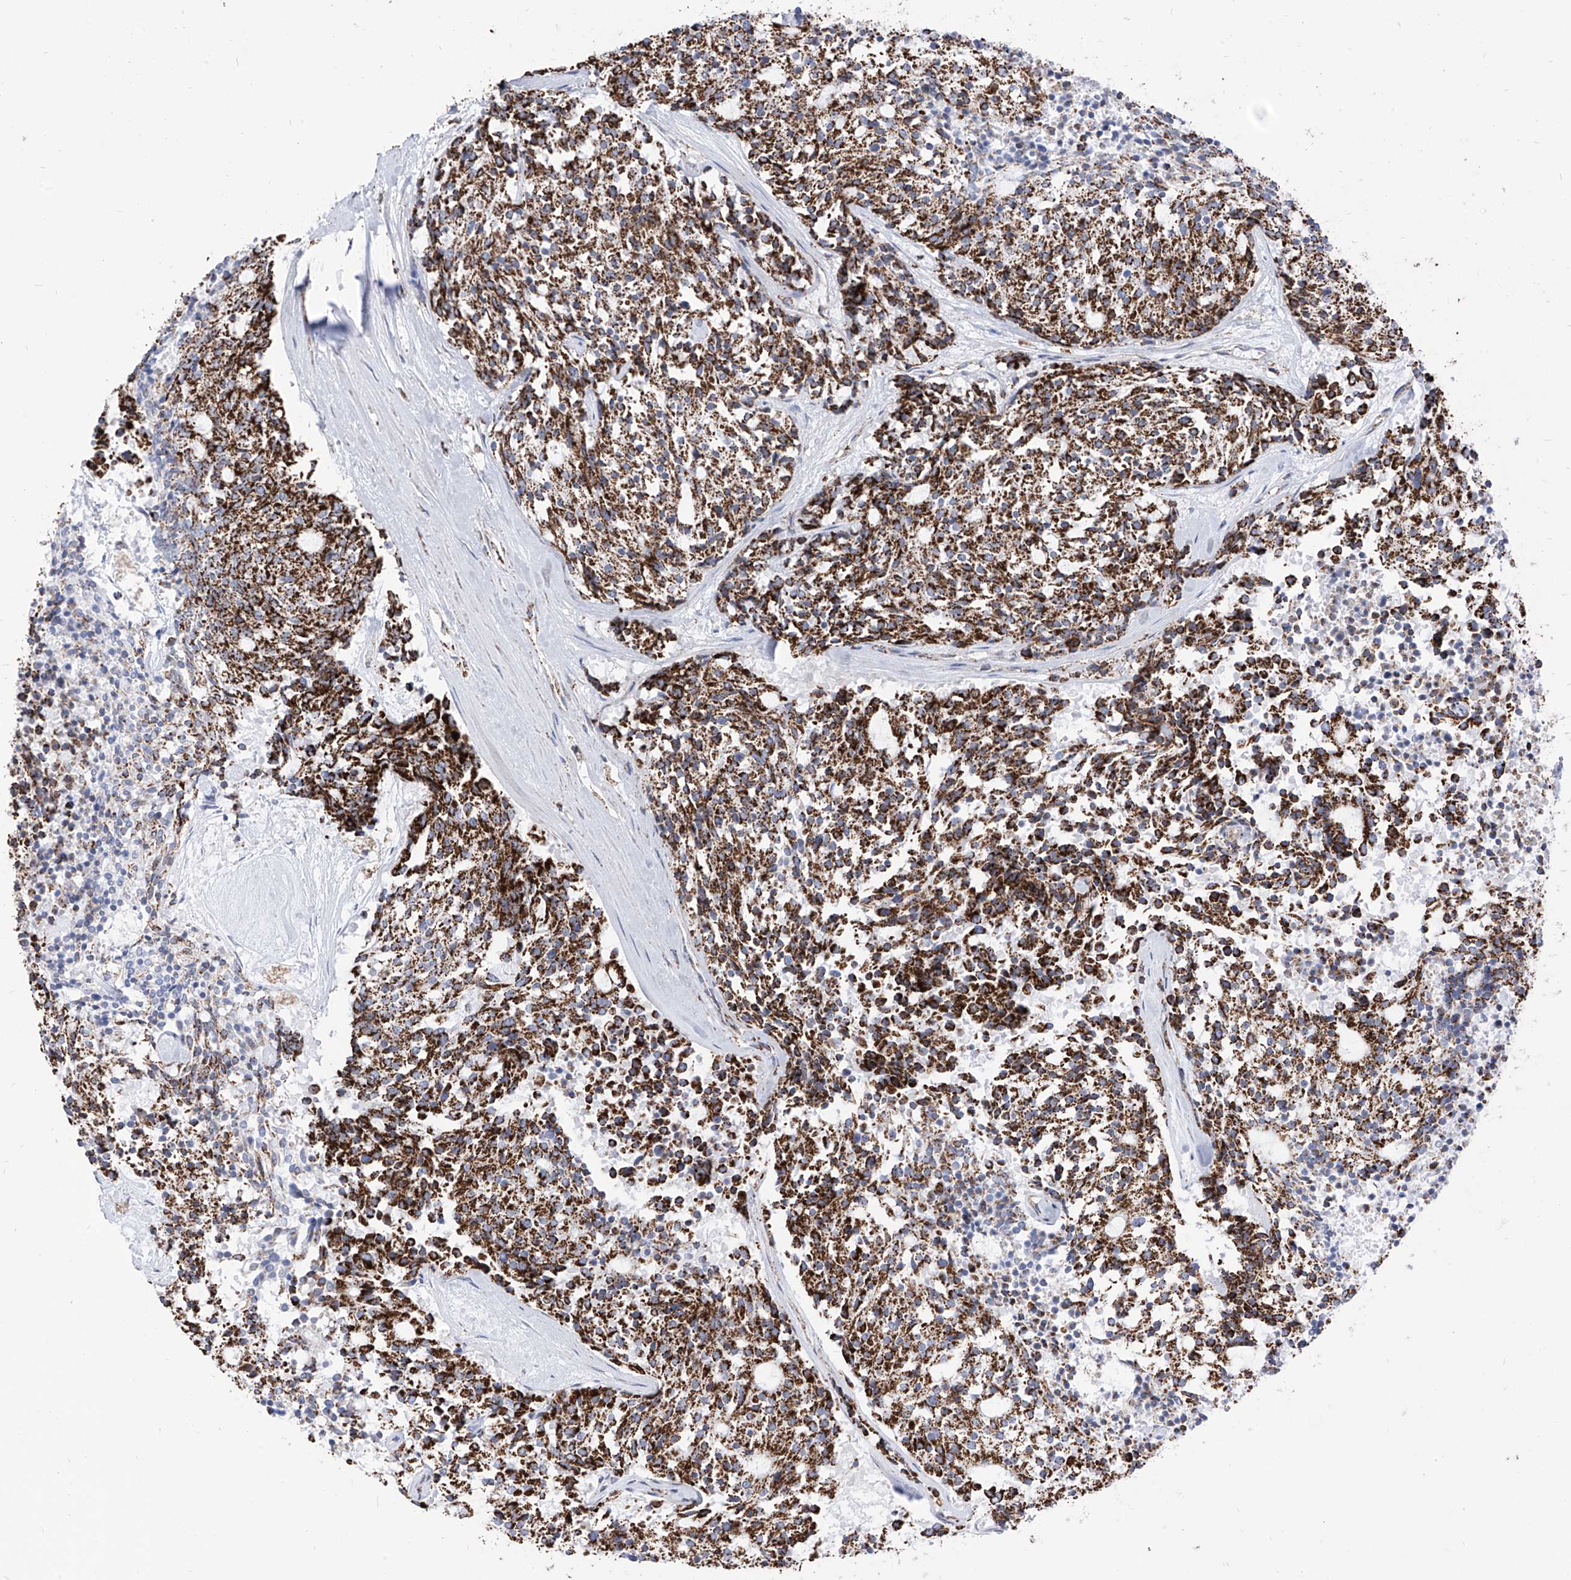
{"staining": {"intensity": "strong", "quantity": ">75%", "location": "cytoplasmic/membranous"}, "tissue": "carcinoid", "cell_type": "Tumor cells", "image_type": "cancer", "snomed": [{"axis": "morphology", "description": "Carcinoid, malignant, NOS"}, {"axis": "topography", "description": "Pancreas"}], "caption": "Protein expression by immunohistochemistry (IHC) demonstrates strong cytoplasmic/membranous expression in about >75% of tumor cells in malignant carcinoid.", "gene": "COX5B", "patient": {"sex": "female", "age": 54}}